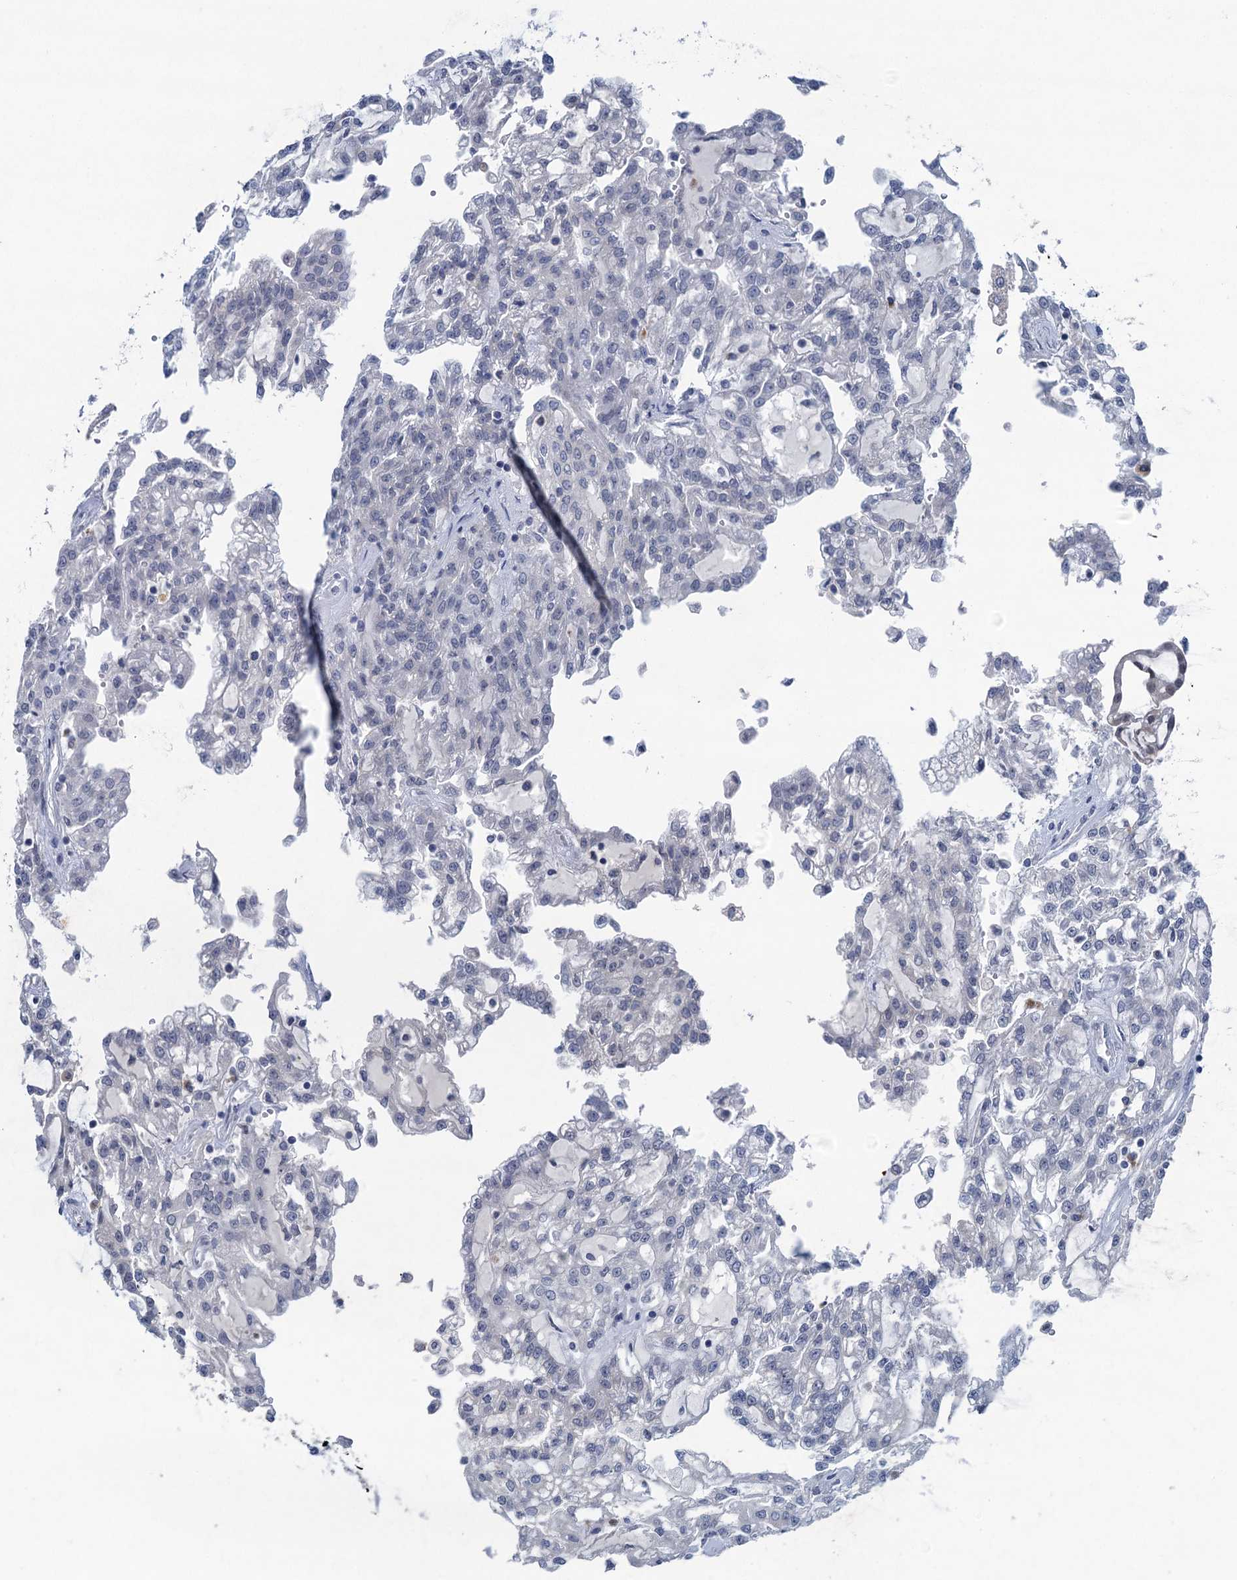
{"staining": {"intensity": "negative", "quantity": "none", "location": "none"}, "tissue": "renal cancer", "cell_type": "Tumor cells", "image_type": "cancer", "snomed": [{"axis": "morphology", "description": "Adenocarcinoma, NOS"}, {"axis": "topography", "description": "Kidney"}], "caption": "Immunohistochemistry (IHC) of human renal cancer reveals no expression in tumor cells.", "gene": "HAPSTR1", "patient": {"sex": "male", "age": 63}}